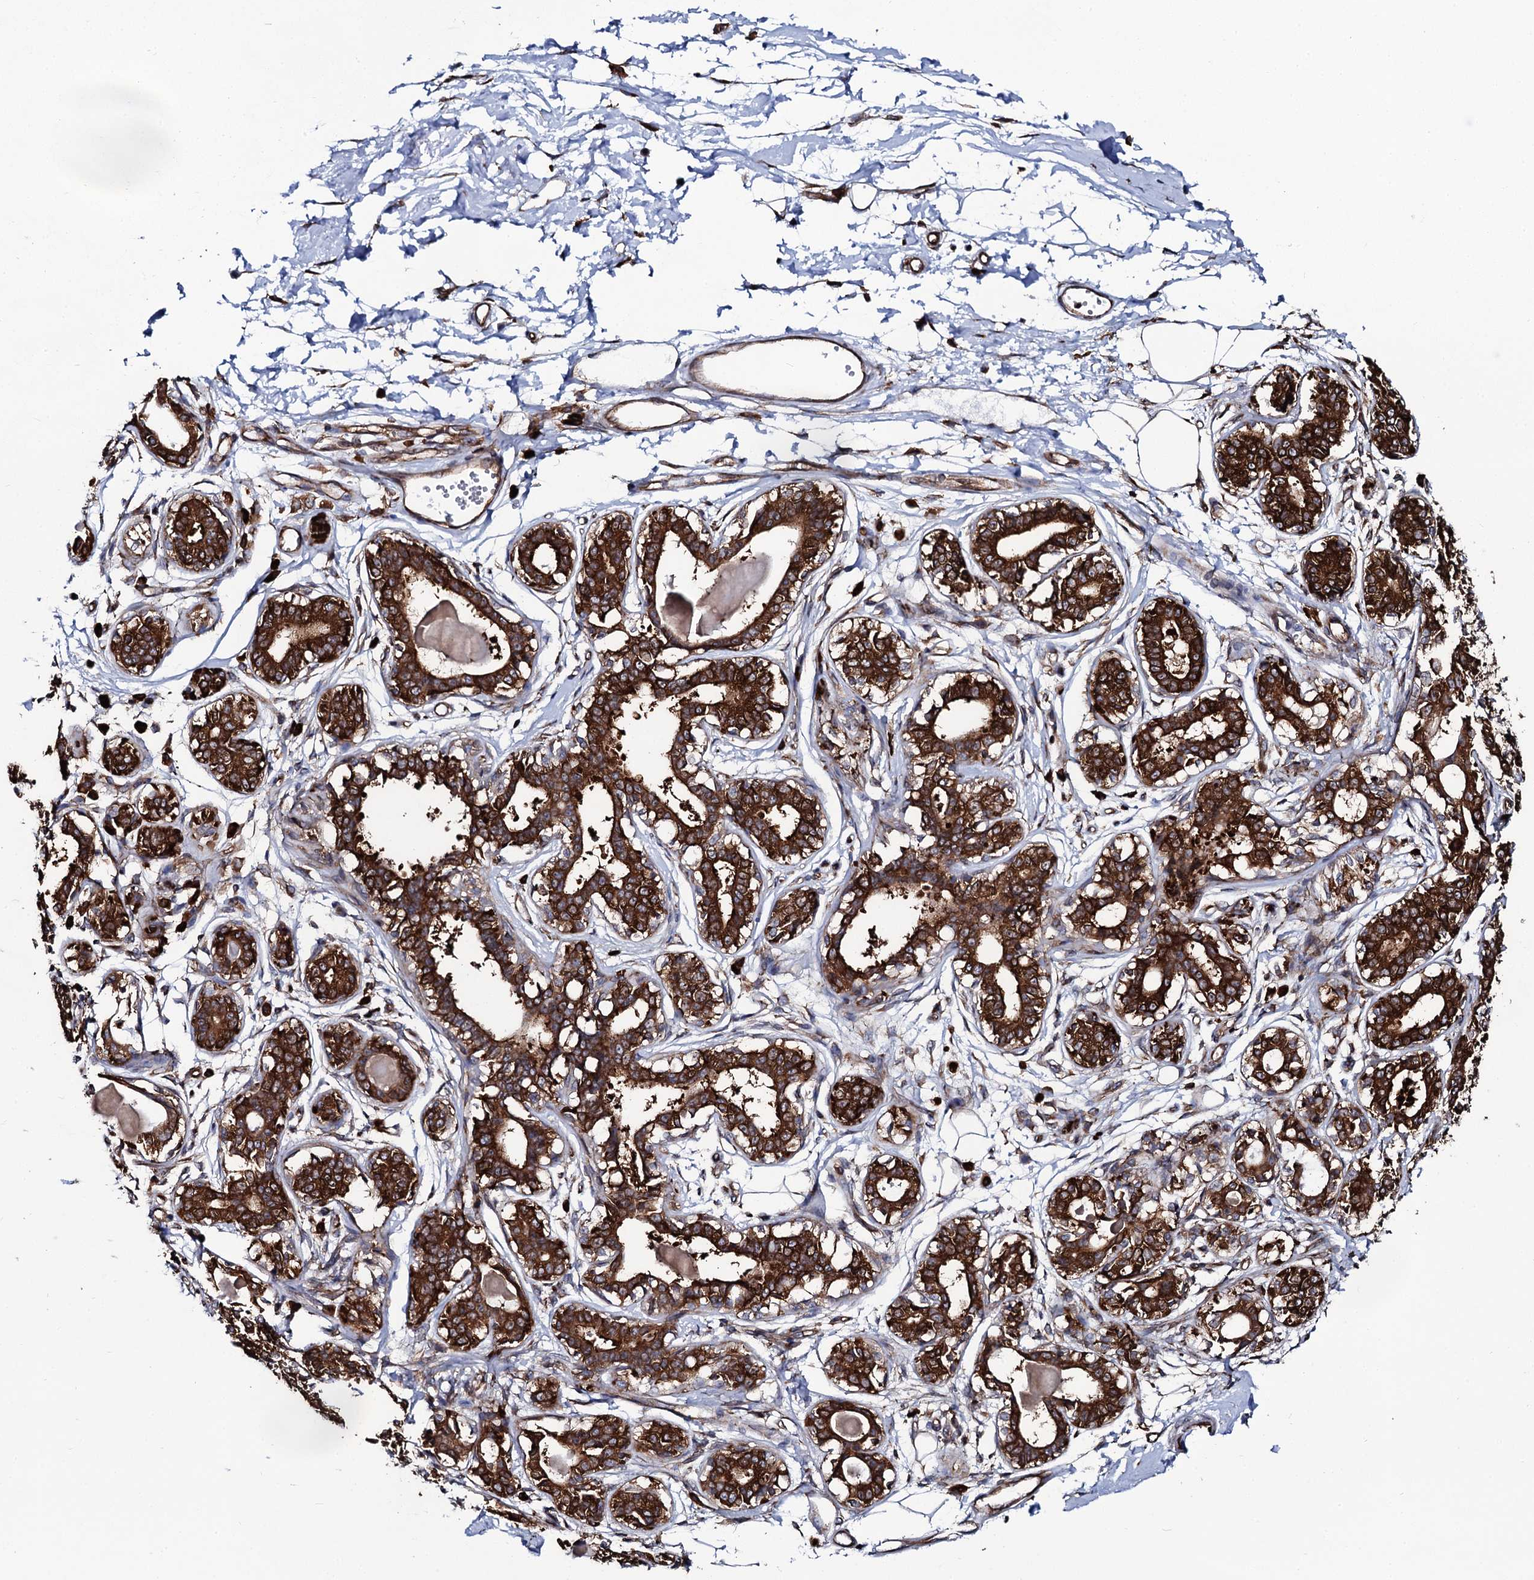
{"staining": {"intensity": "strong", "quantity": ">75%", "location": "cytoplasmic/membranous"}, "tissue": "breast", "cell_type": "Adipocytes", "image_type": "normal", "snomed": [{"axis": "morphology", "description": "Normal tissue, NOS"}, {"axis": "topography", "description": "Breast"}], "caption": "An immunohistochemistry histopathology image of unremarkable tissue is shown. Protein staining in brown shows strong cytoplasmic/membranous positivity in breast within adipocytes.", "gene": "SPTY2D1", "patient": {"sex": "female", "age": 45}}